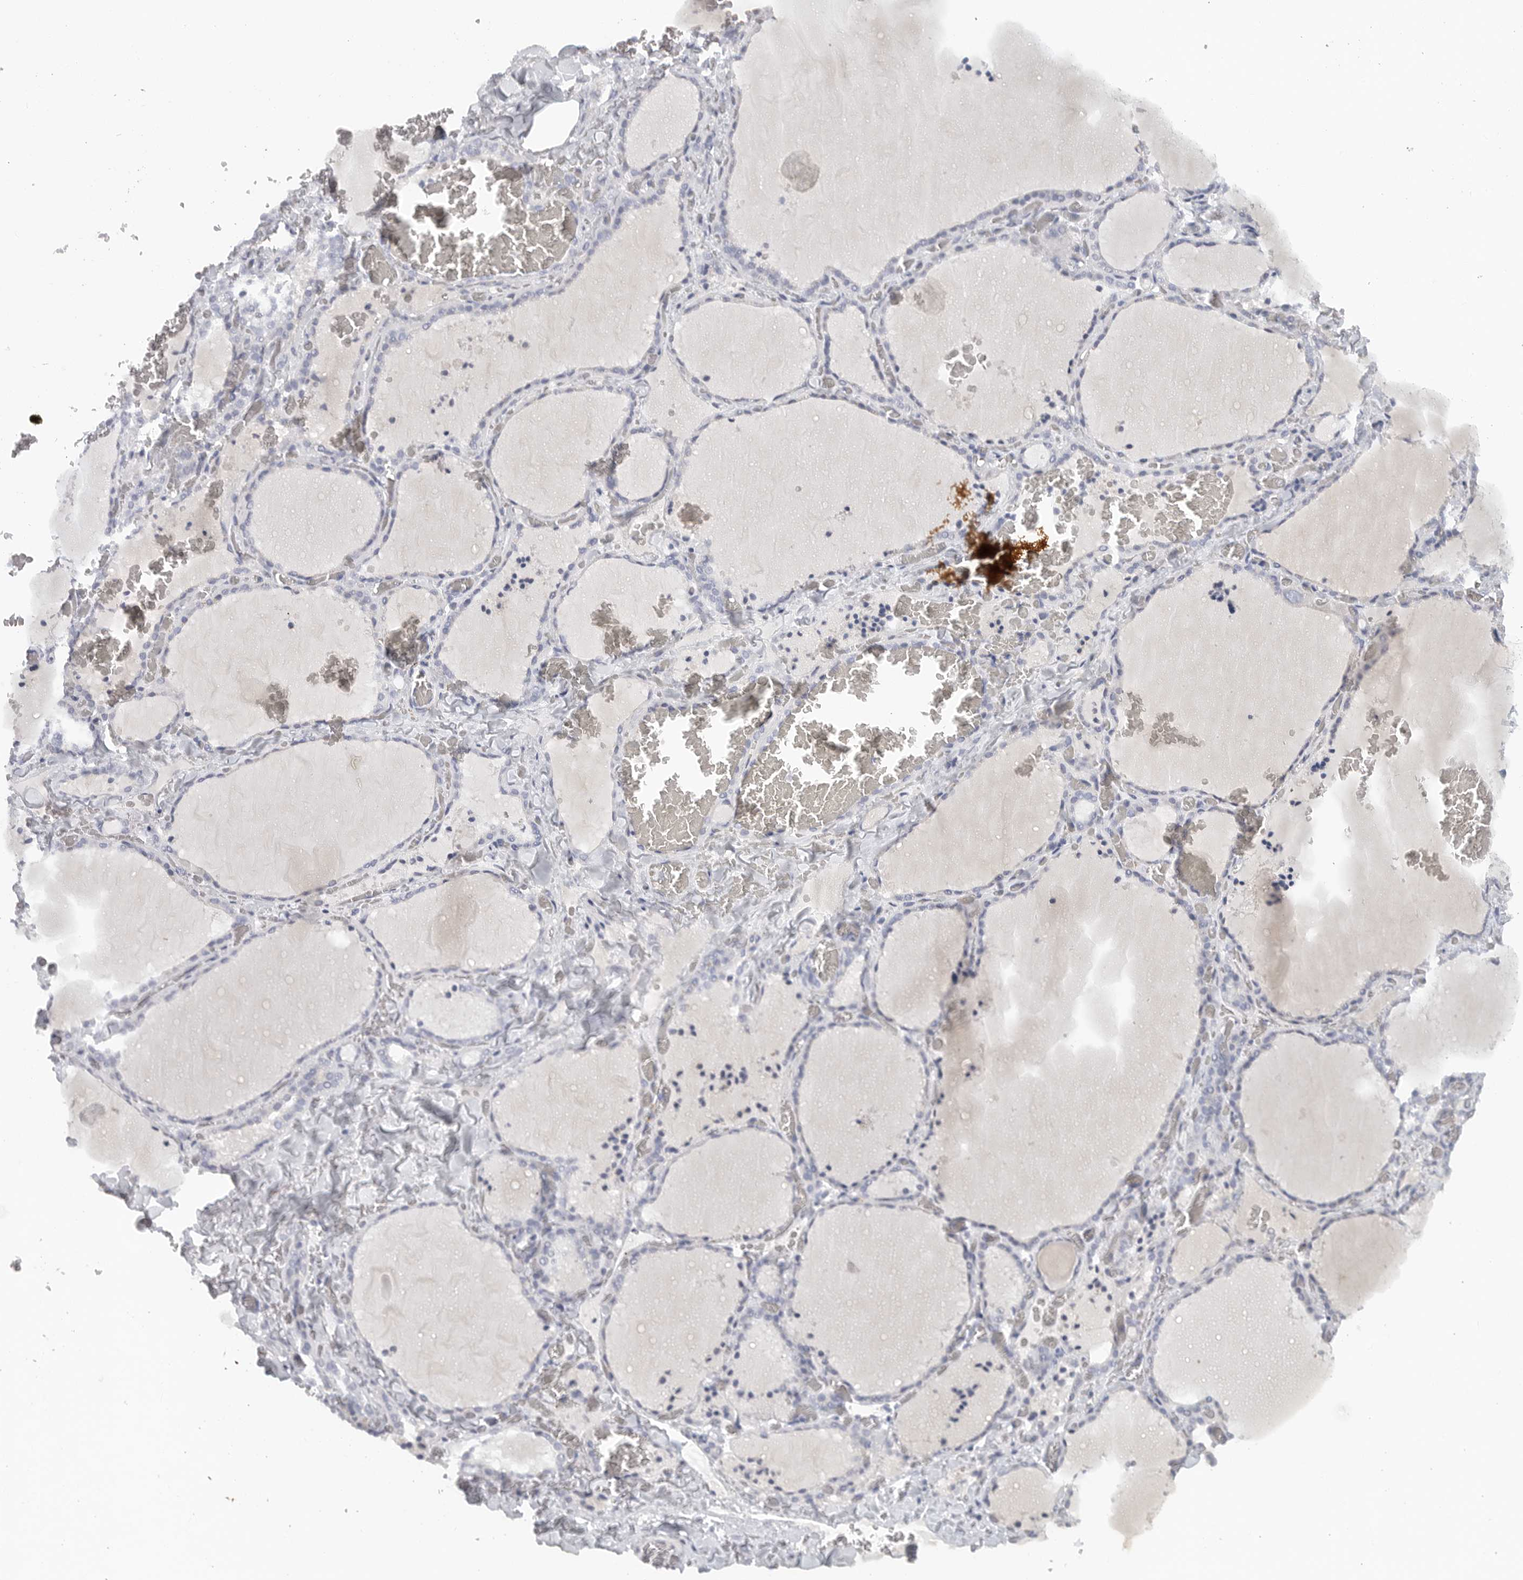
{"staining": {"intensity": "negative", "quantity": "none", "location": "none"}, "tissue": "thyroid gland", "cell_type": "Glandular cells", "image_type": "normal", "snomed": [{"axis": "morphology", "description": "Normal tissue, NOS"}, {"axis": "topography", "description": "Thyroid gland"}], "caption": "Protein analysis of normal thyroid gland displays no significant positivity in glandular cells. Brightfield microscopy of IHC stained with DAB (brown) and hematoxylin (blue), captured at high magnification.", "gene": "PAM", "patient": {"sex": "female", "age": 22}}